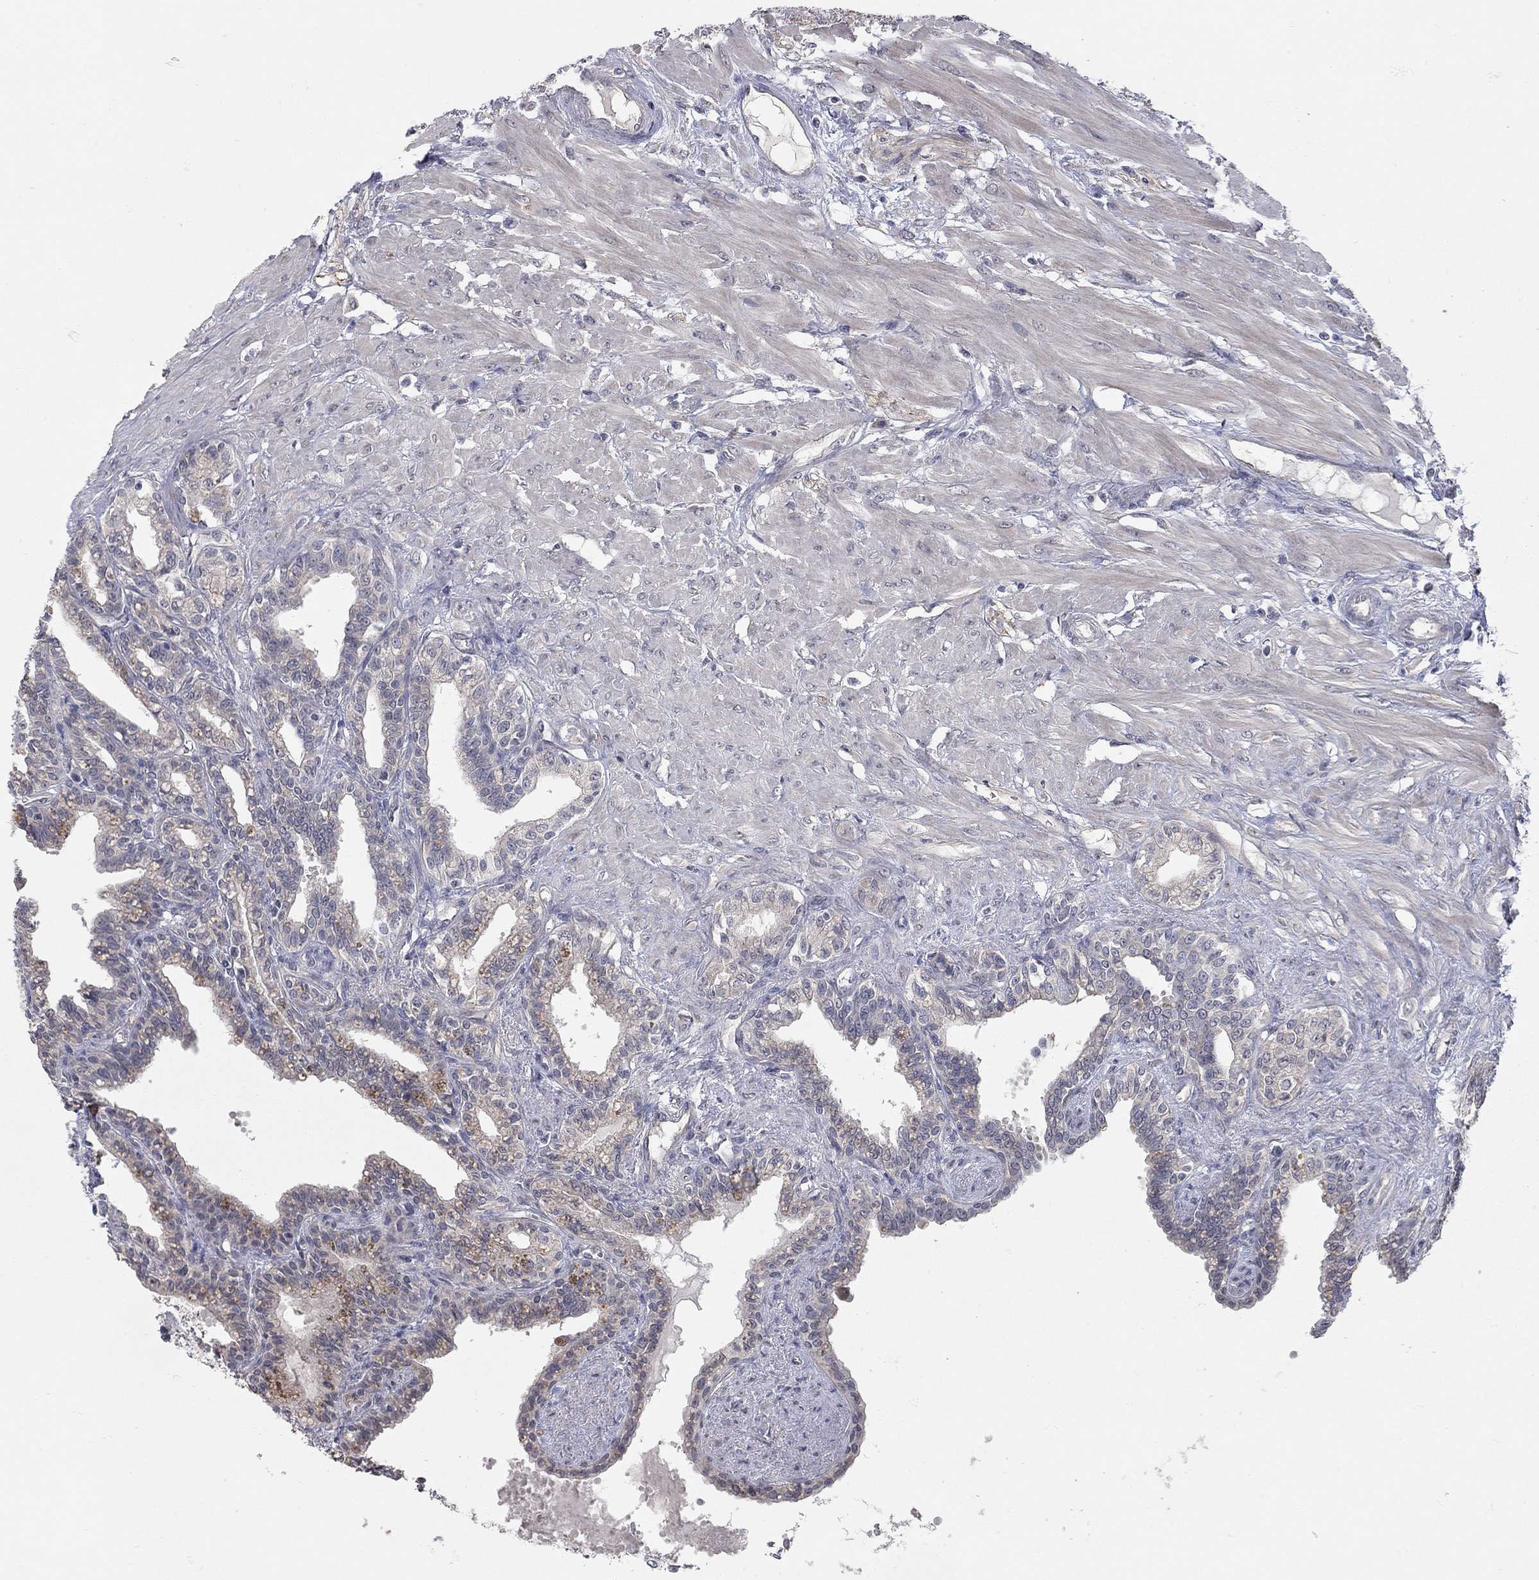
{"staining": {"intensity": "weak", "quantity": "25%-75%", "location": "cytoplasmic/membranous"}, "tissue": "seminal vesicle", "cell_type": "Glandular cells", "image_type": "normal", "snomed": [{"axis": "morphology", "description": "Normal tissue, NOS"}, {"axis": "morphology", "description": "Urothelial carcinoma, NOS"}, {"axis": "topography", "description": "Urinary bladder"}, {"axis": "topography", "description": "Seminal veicle"}], "caption": "The photomicrograph shows staining of unremarkable seminal vesicle, revealing weak cytoplasmic/membranous protein positivity (brown color) within glandular cells.", "gene": "WASF3", "patient": {"sex": "male", "age": 76}}